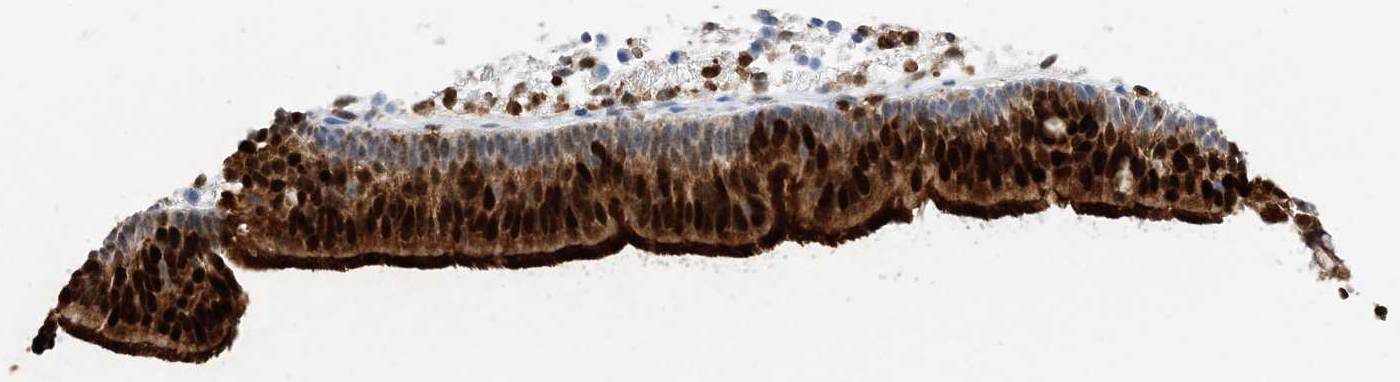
{"staining": {"intensity": "strong", "quantity": ">75%", "location": "cytoplasmic/membranous,nuclear"}, "tissue": "nasopharynx", "cell_type": "Respiratory epithelial cells", "image_type": "normal", "snomed": [{"axis": "morphology", "description": "Normal tissue, NOS"}, {"axis": "morphology", "description": "Inflammation, NOS"}, {"axis": "morphology", "description": "Malignant melanoma, Metastatic site"}, {"axis": "topography", "description": "Nasopharynx"}], "caption": "Nasopharynx stained with immunohistochemistry reveals strong cytoplasmic/membranous,nuclear expression in approximately >75% of respiratory epithelial cells.", "gene": "ANXA1", "patient": {"sex": "male", "age": 70}}